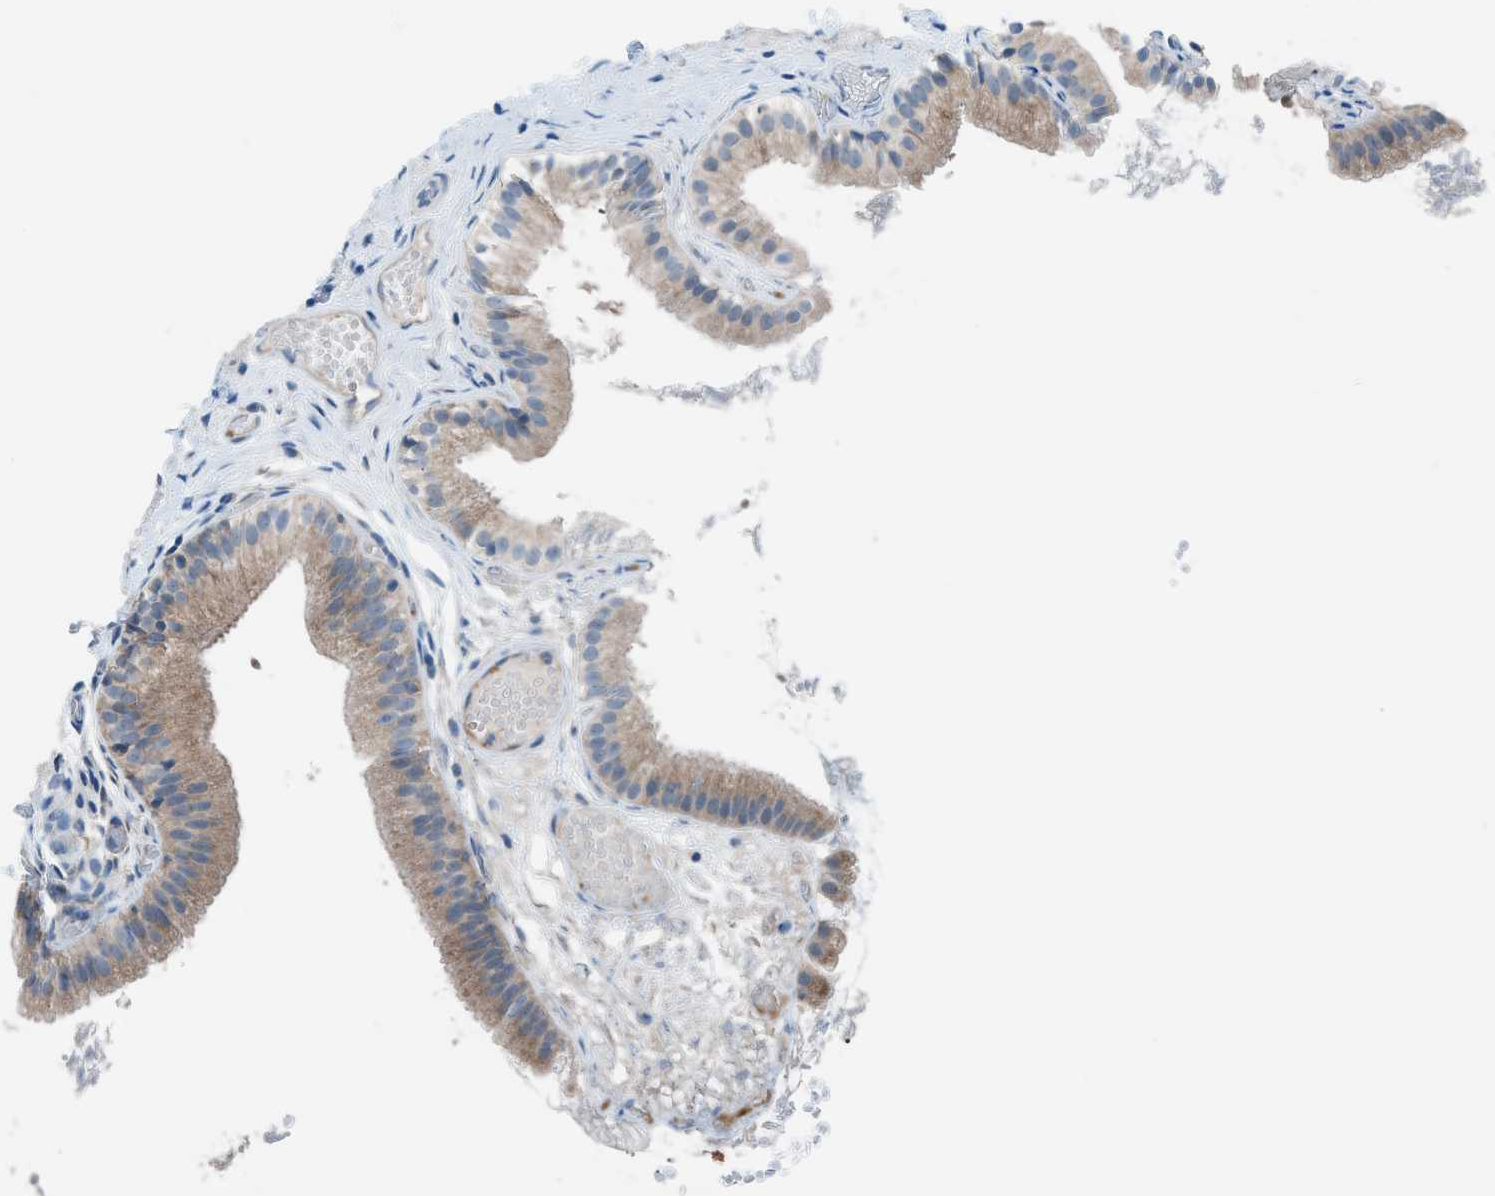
{"staining": {"intensity": "weak", "quantity": ">75%", "location": "cytoplasmic/membranous"}, "tissue": "gallbladder", "cell_type": "Glandular cells", "image_type": "normal", "snomed": [{"axis": "morphology", "description": "Normal tissue, NOS"}, {"axis": "topography", "description": "Gallbladder"}], "caption": "This is a photomicrograph of IHC staining of unremarkable gallbladder, which shows weak staining in the cytoplasmic/membranous of glandular cells.", "gene": "HEG1", "patient": {"sex": "female", "age": 26}}